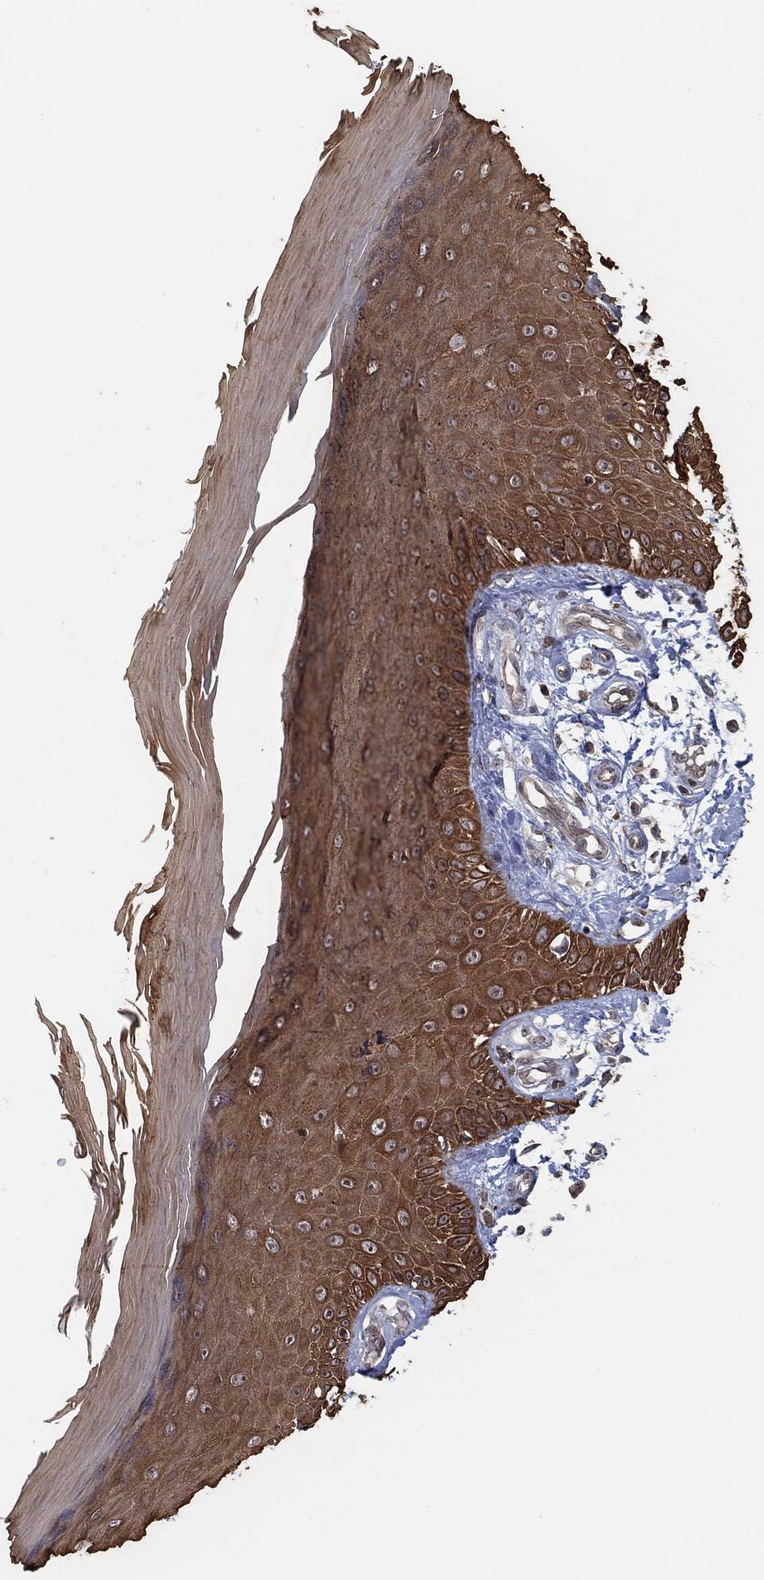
{"staining": {"intensity": "negative", "quantity": "none", "location": "none"}, "tissue": "skin", "cell_type": "Fibroblasts", "image_type": "normal", "snomed": [{"axis": "morphology", "description": "Normal tissue, NOS"}, {"axis": "morphology", "description": "Inflammation, NOS"}, {"axis": "morphology", "description": "Fibrosis, NOS"}, {"axis": "topography", "description": "Skin"}], "caption": "Immunohistochemistry micrograph of unremarkable human skin stained for a protein (brown), which reveals no expression in fibroblasts. Brightfield microscopy of immunohistochemistry stained with DAB (brown) and hematoxylin (blue), captured at high magnification.", "gene": "TMCO1", "patient": {"sex": "male", "age": 71}}